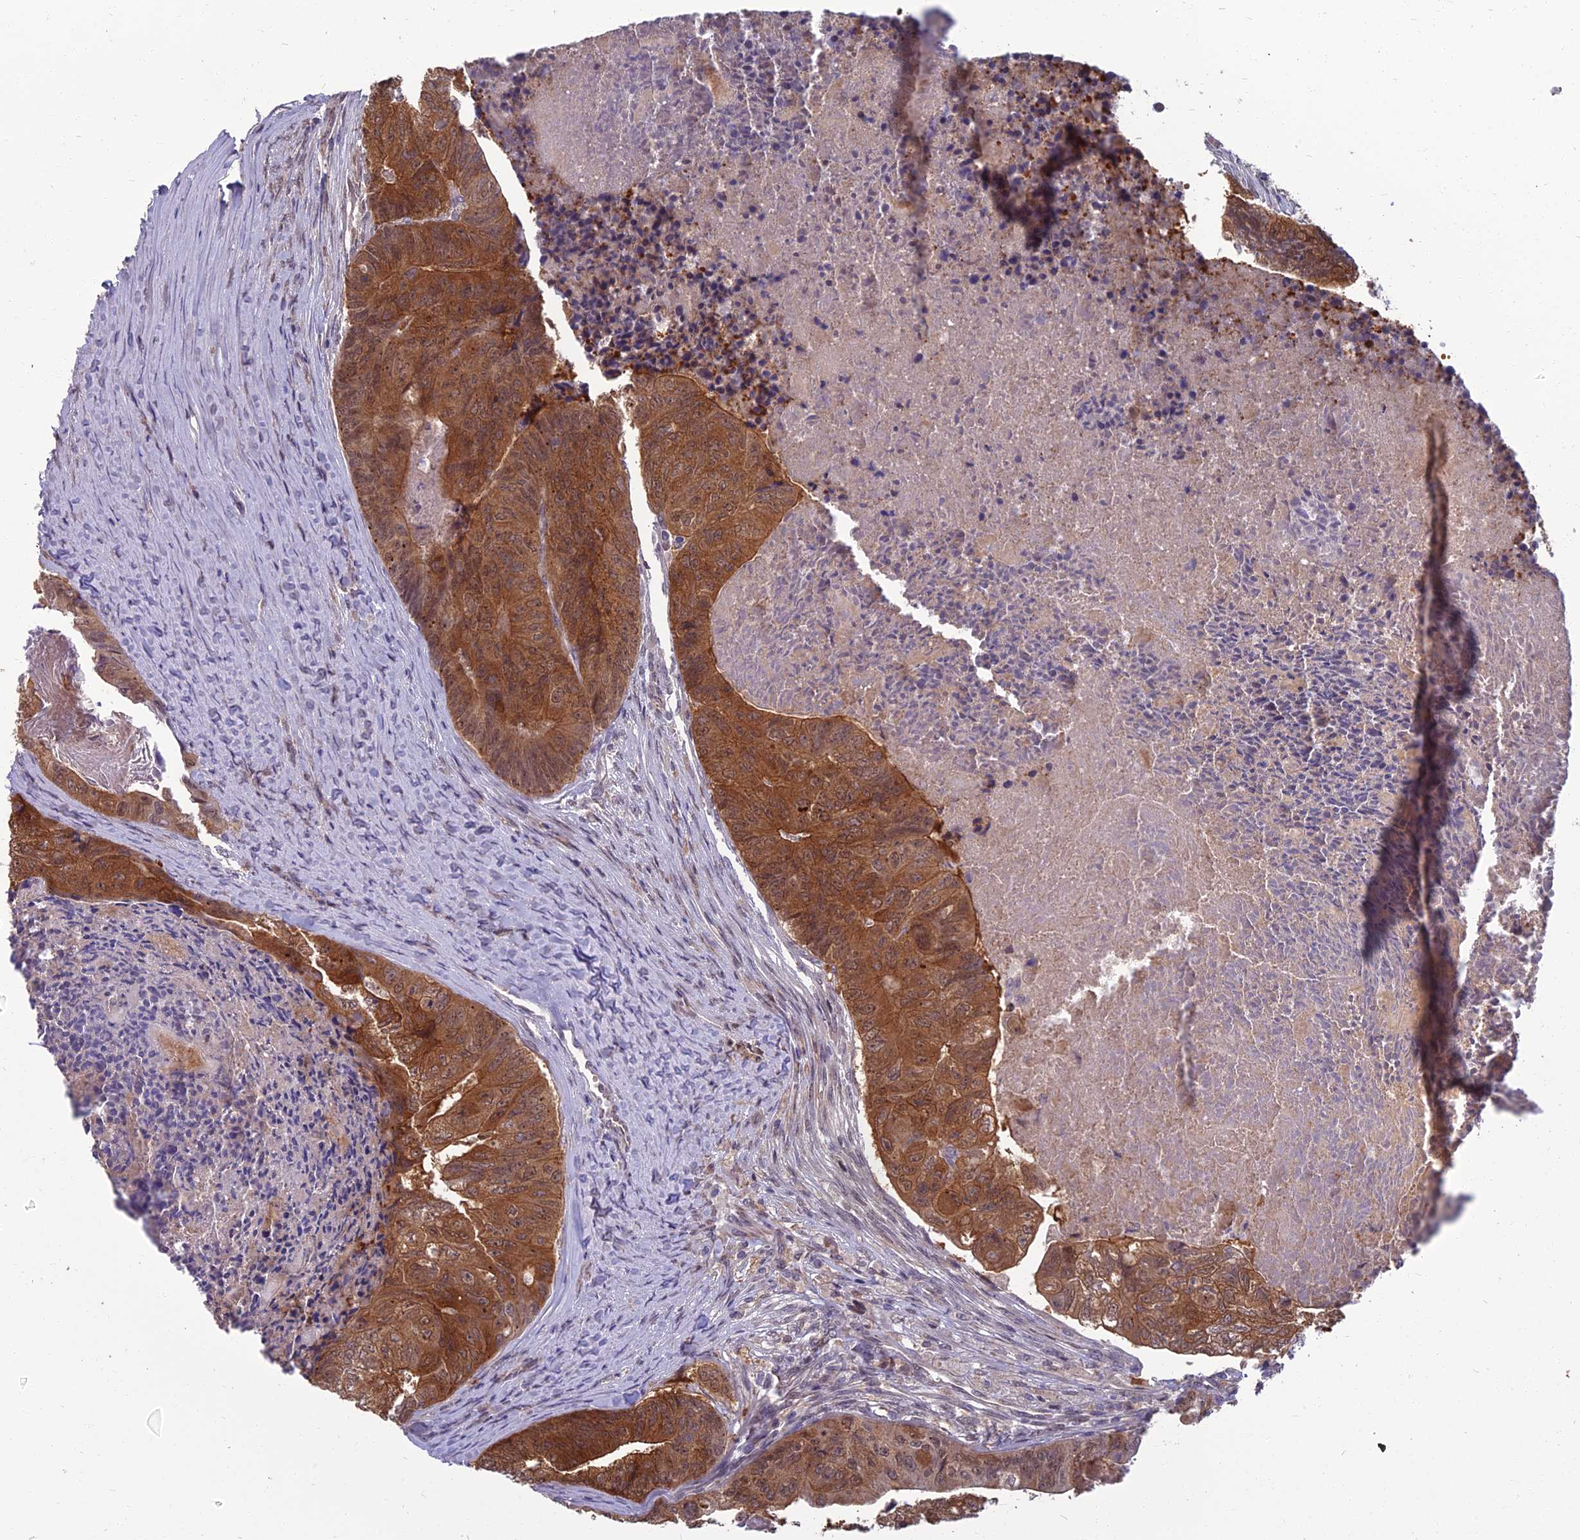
{"staining": {"intensity": "moderate", "quantity": ">75%", "location": "cytoplasmic/membranous,nuclear"}, "tissue": "colorectal cancer", "cell_type": "Tumor cells", "image_type": "cancer", "snomed": [{"axis": "morphology", "description": "Adenocarcinoma, NOS"}, {"axis": "topography", "description": "Colon"}], "caption": "Protein analysis of colorectal adenocarcinoma tissue displays moderate cytoplasmic/membranous and nuclear expression in about >75% of tumor cells.", "gene": "NR4A3", "patient": {"sex": "female", "age": 67}}